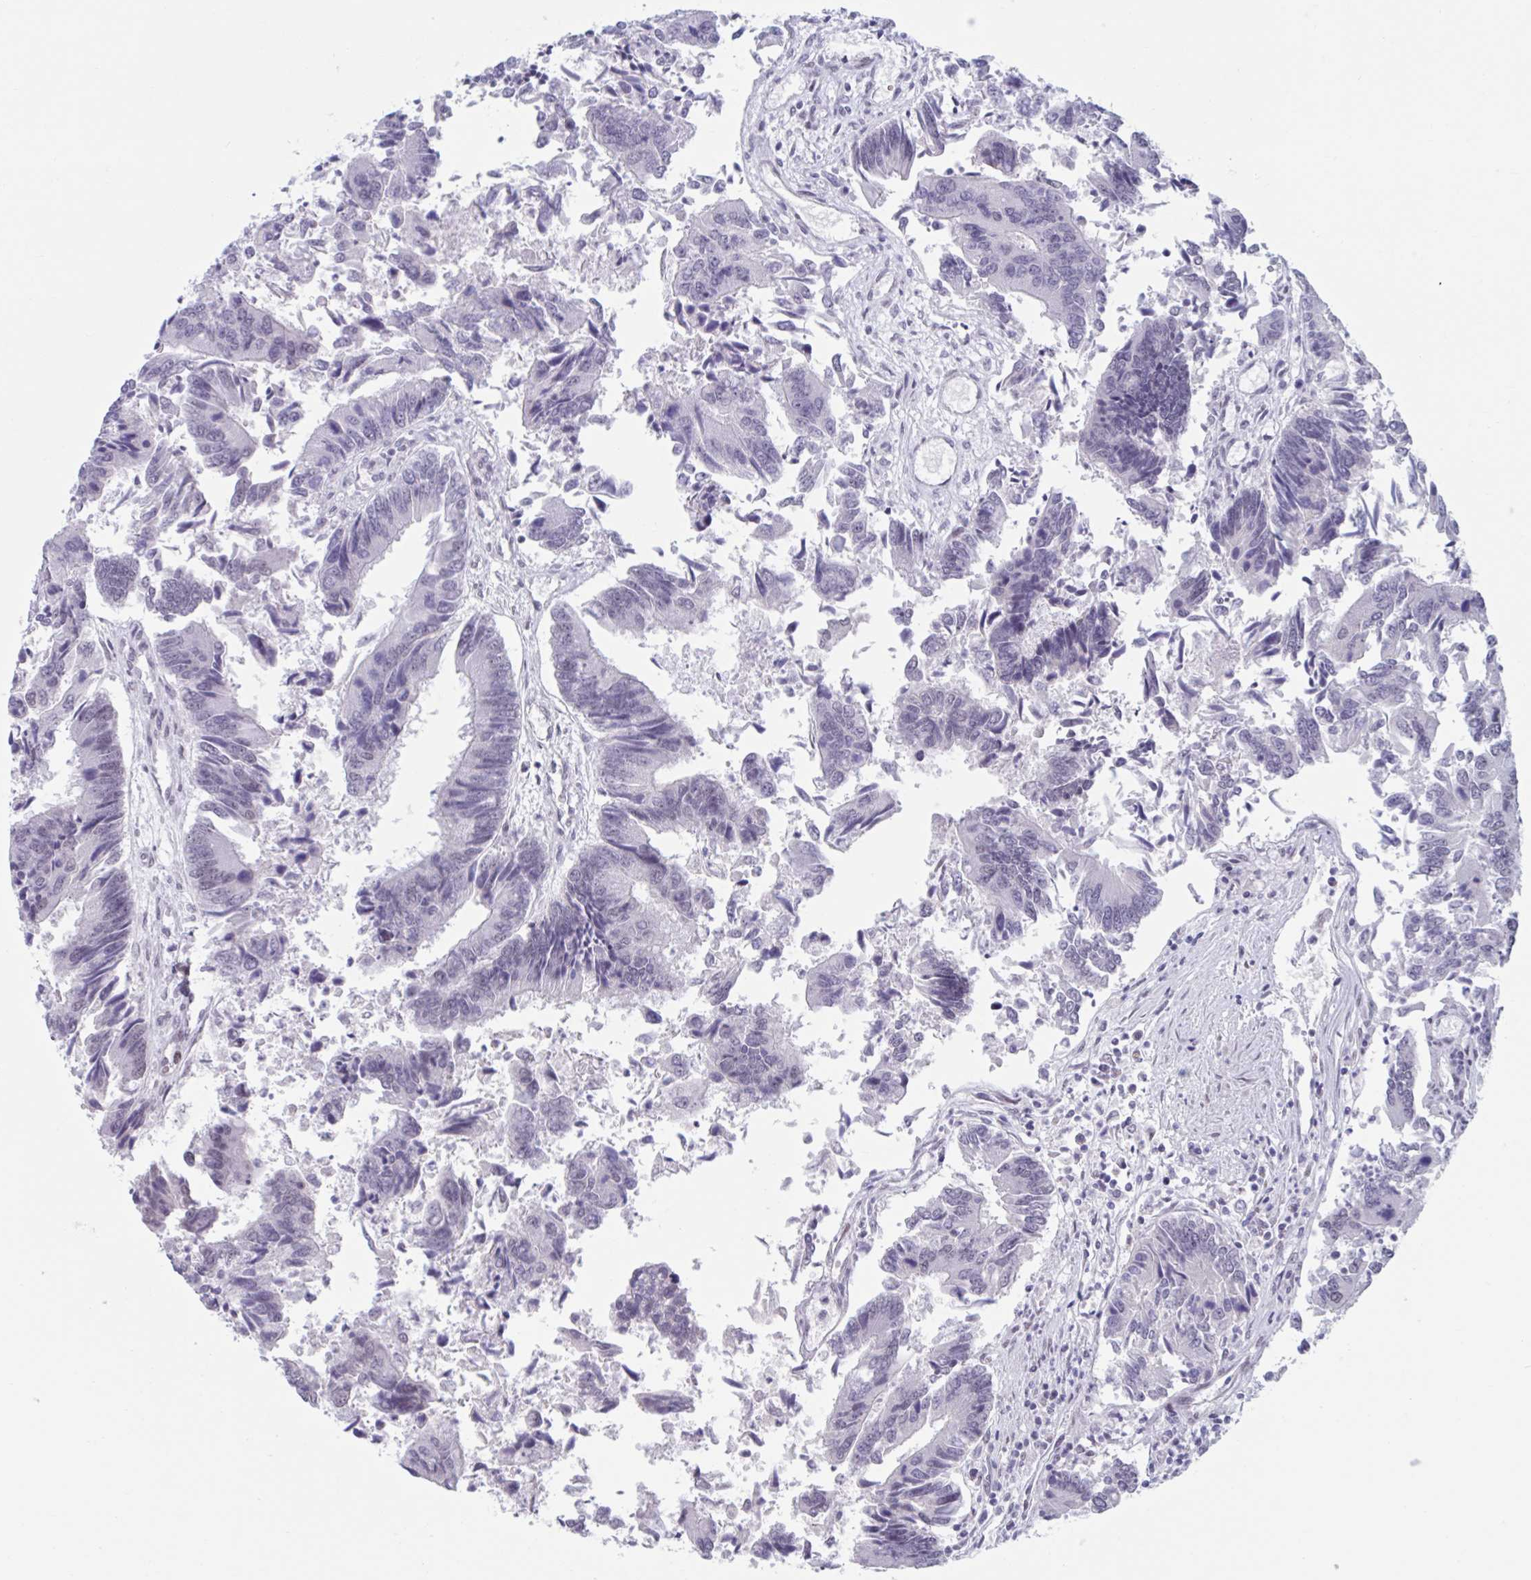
{"staining": {"intensity": "weak", "quantity": "<25%", "location": "nuclear"}, "tissue": "colorectal cancer", "cell_type": "Tumor cells", "image_type": "cancer", "snomed": [{"axis": "morphology", "description": "Adenocarcinoma, NOS"}, {"axis": "topography", "description": "Colon"}], "caption": "Human colorectal adenocarcinoma stained for a protein using immunohistochemistry (IHC) shows no expression in tumor cells.", "gene": "HSD17B6", "patient": {"sex": "female", "age": 67}}